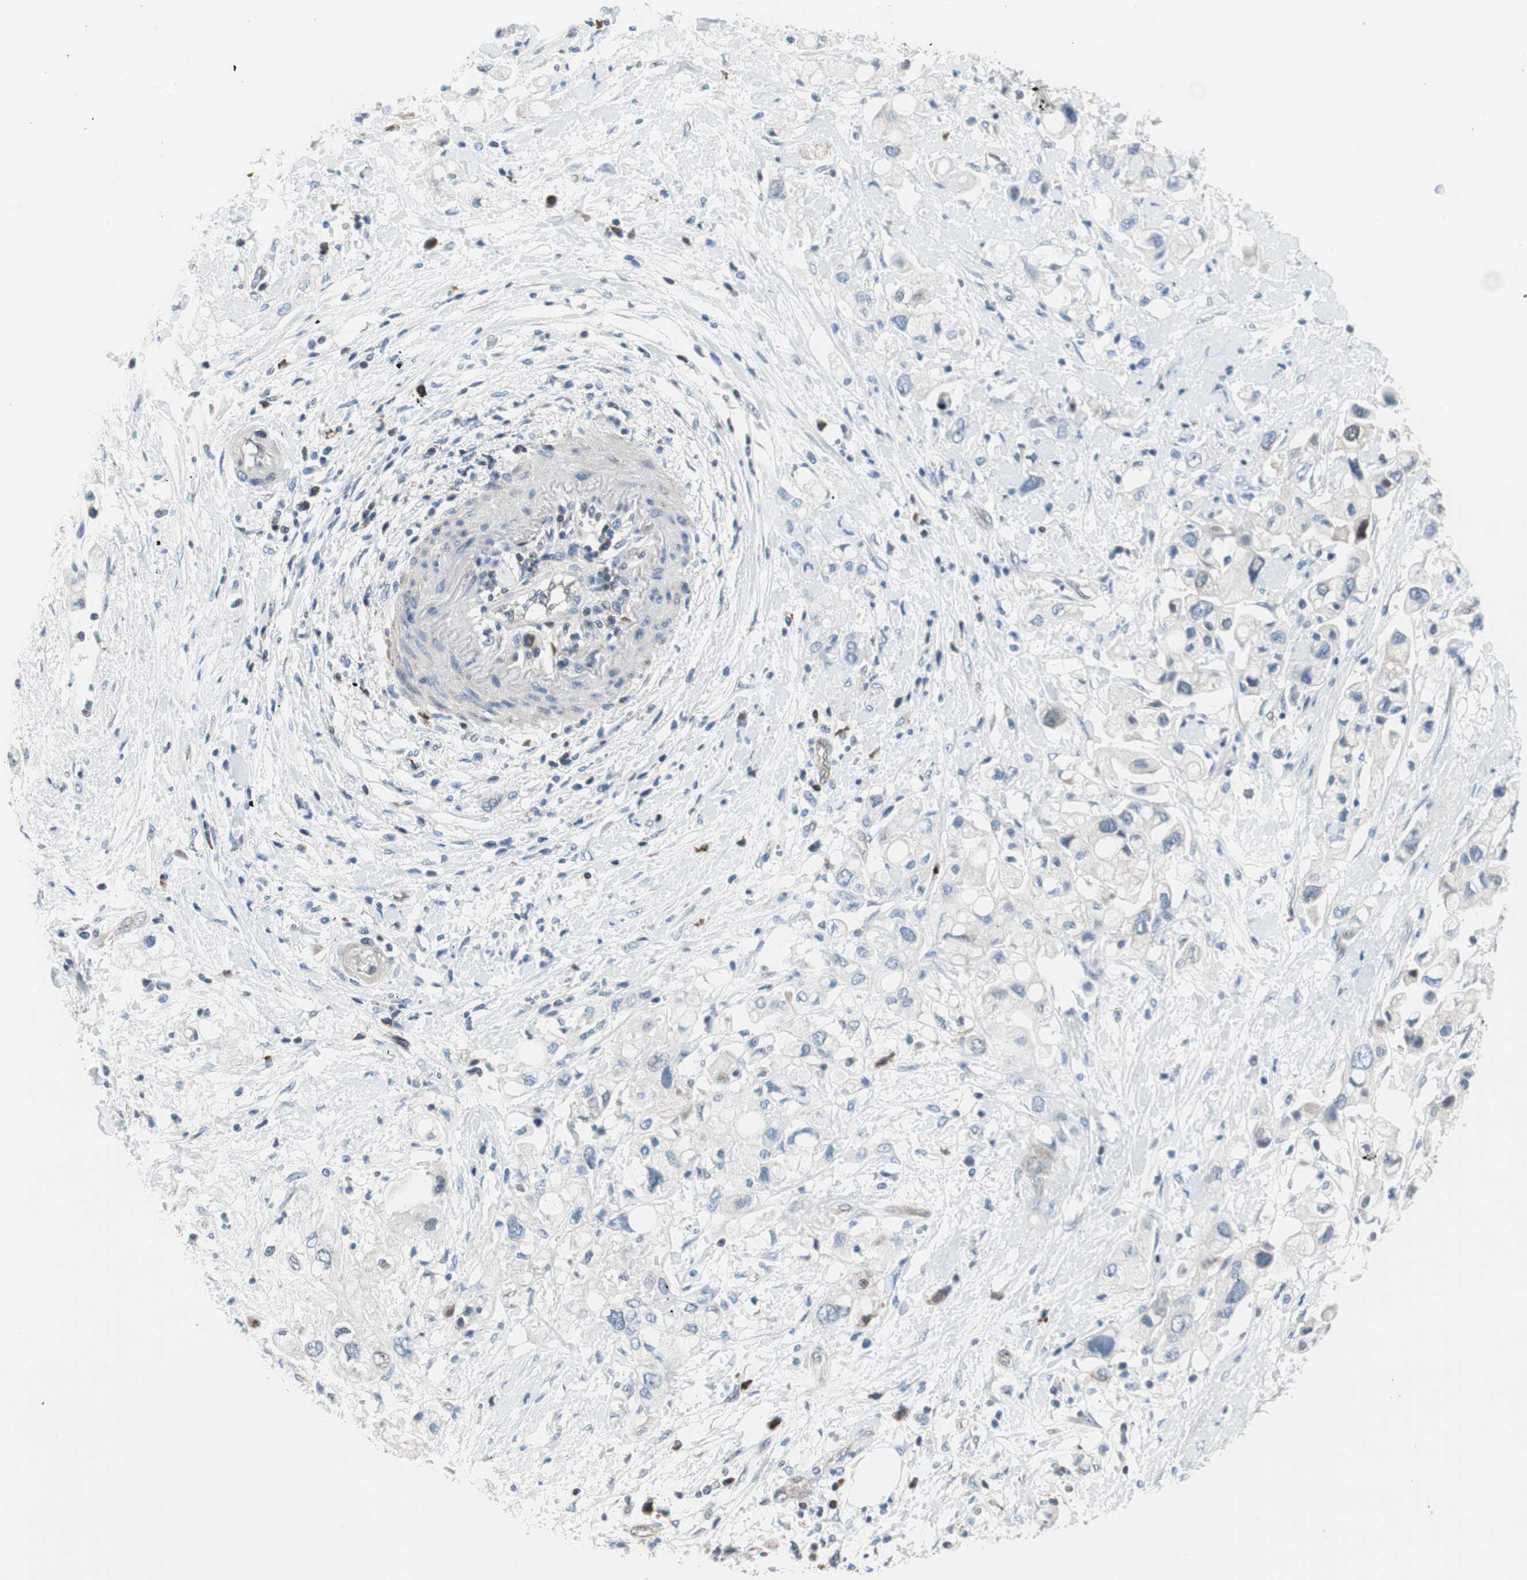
{"staining": {"intensity": "weak", "quantity": "25%-75%", "location": "cytoplasmic/membranous"}, "tissue": "pancreatic cancer", "cell_type": "Tumor cells", "image_type": "cancer", "snomed": [{"axis": "morphology", "description": "Adenocarcinoma, NOS"}, {"axis": "topography", "description": "Pancreas"}], "caption": "Adenocarcinoma (pancreatic) tissue displays weak cytoplasmic/membranous staining in approximately 25%-75% of tumor cells The staining was performed using DAB (3,3'-diaminobenzidine), with brown indicating positive protein expression. Nuclei are stained blue with hematoxylin.", "gene": "PRDX2", "patient": {"sex": "female", "age": 56}}